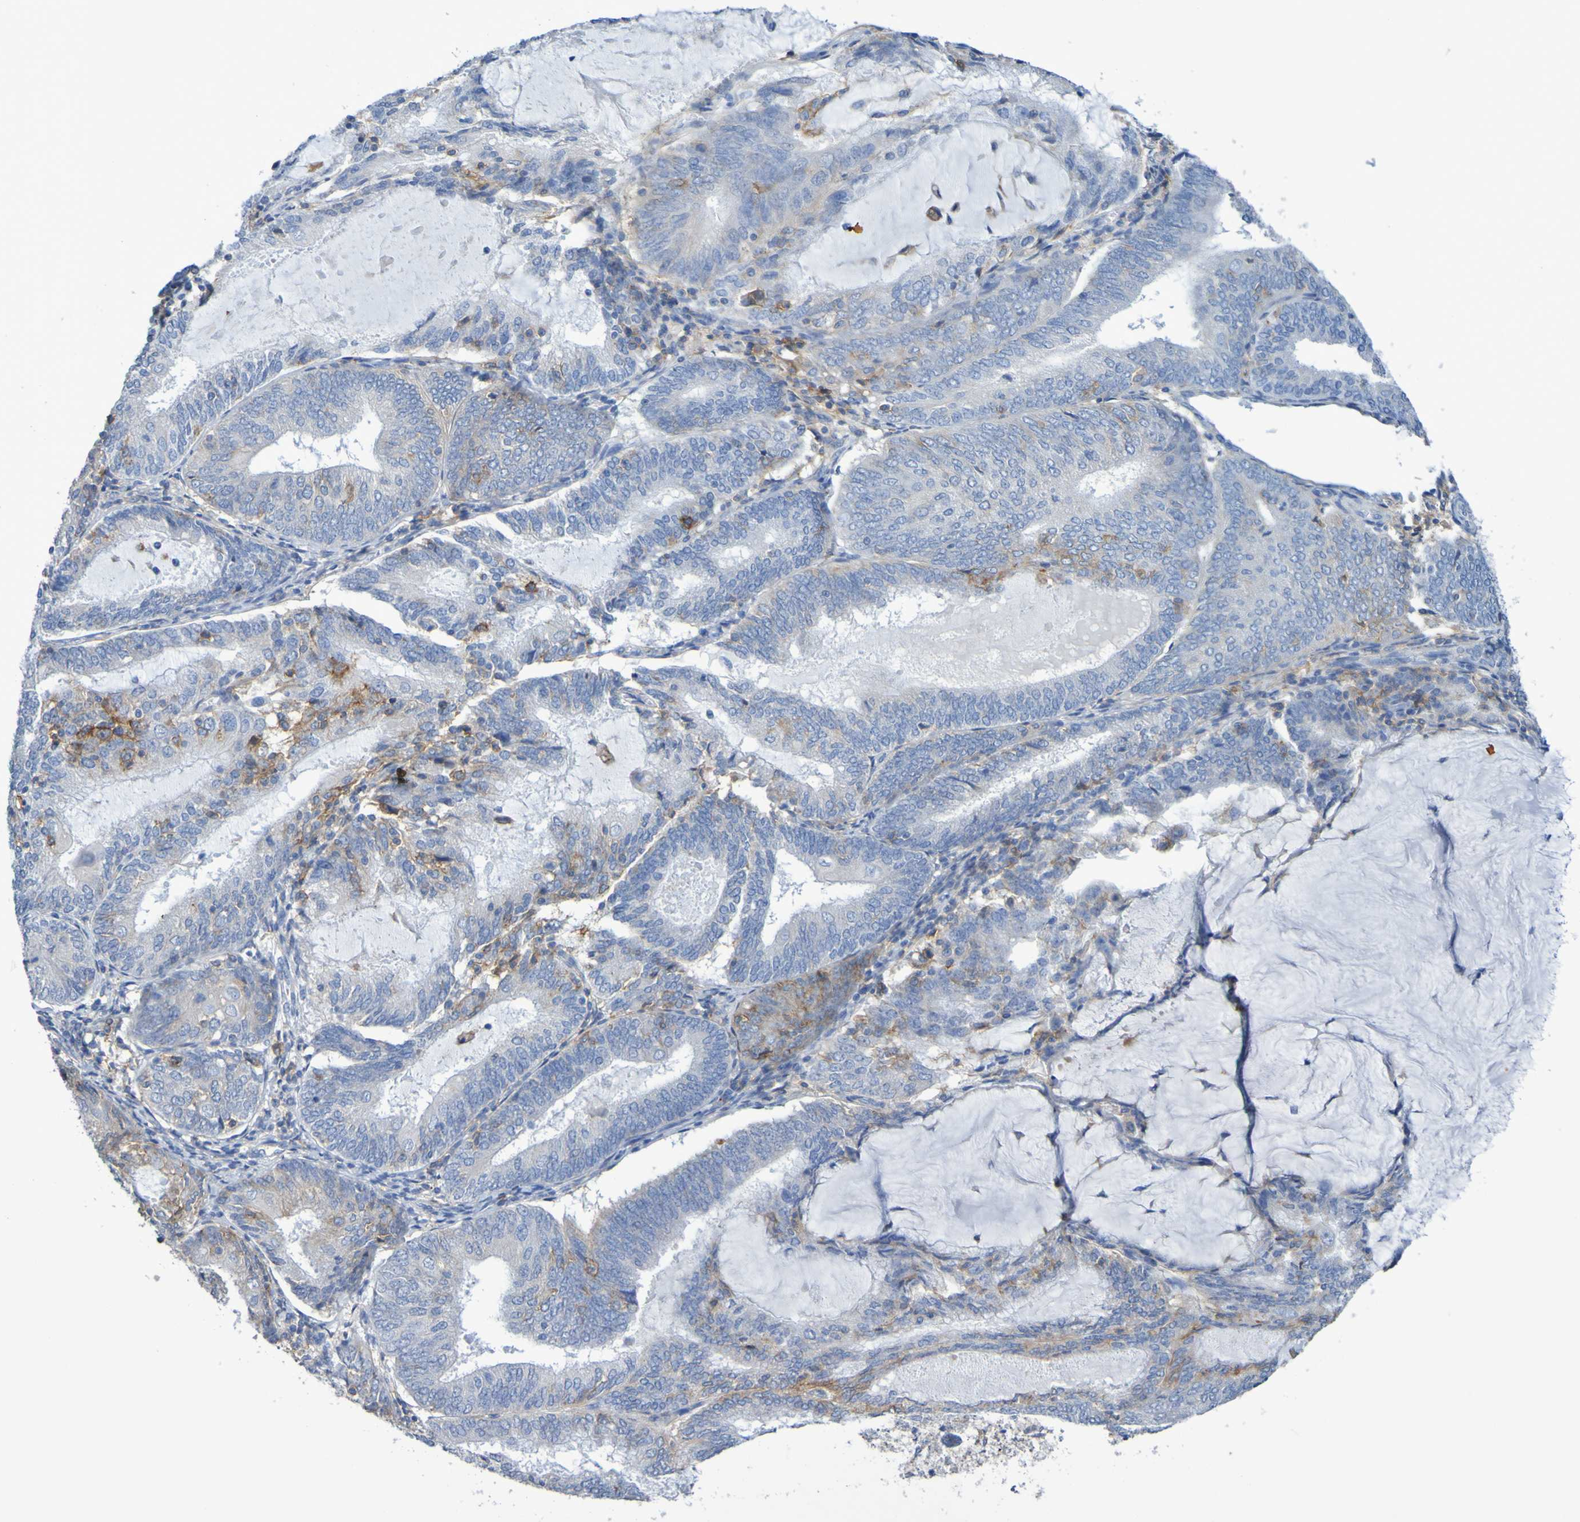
{"staining": {"intensity": "weak", "quantity": "25%-75%", "location": "cytoplasmic/membranous"}, "tissue": "endometrial cancer", "cell_type": "Tumor cells", "image_type": "cancer", "snomed": [{"axis": "morphology", "description": "Adenocarcinoma, NOS"}, {"axis": "topography", "description": "Endometrium"}], "caption": "This histopathology image shows endometrial adenocarcinoma stained with IHC to label a protein in brown. The cytoplasmic/membranous of tumor cells show weak positivity for the protein. Nuclei are counter-stained blue.", "gene": "SLC3A2", "patient": {"sex": "female", "age": 81}}